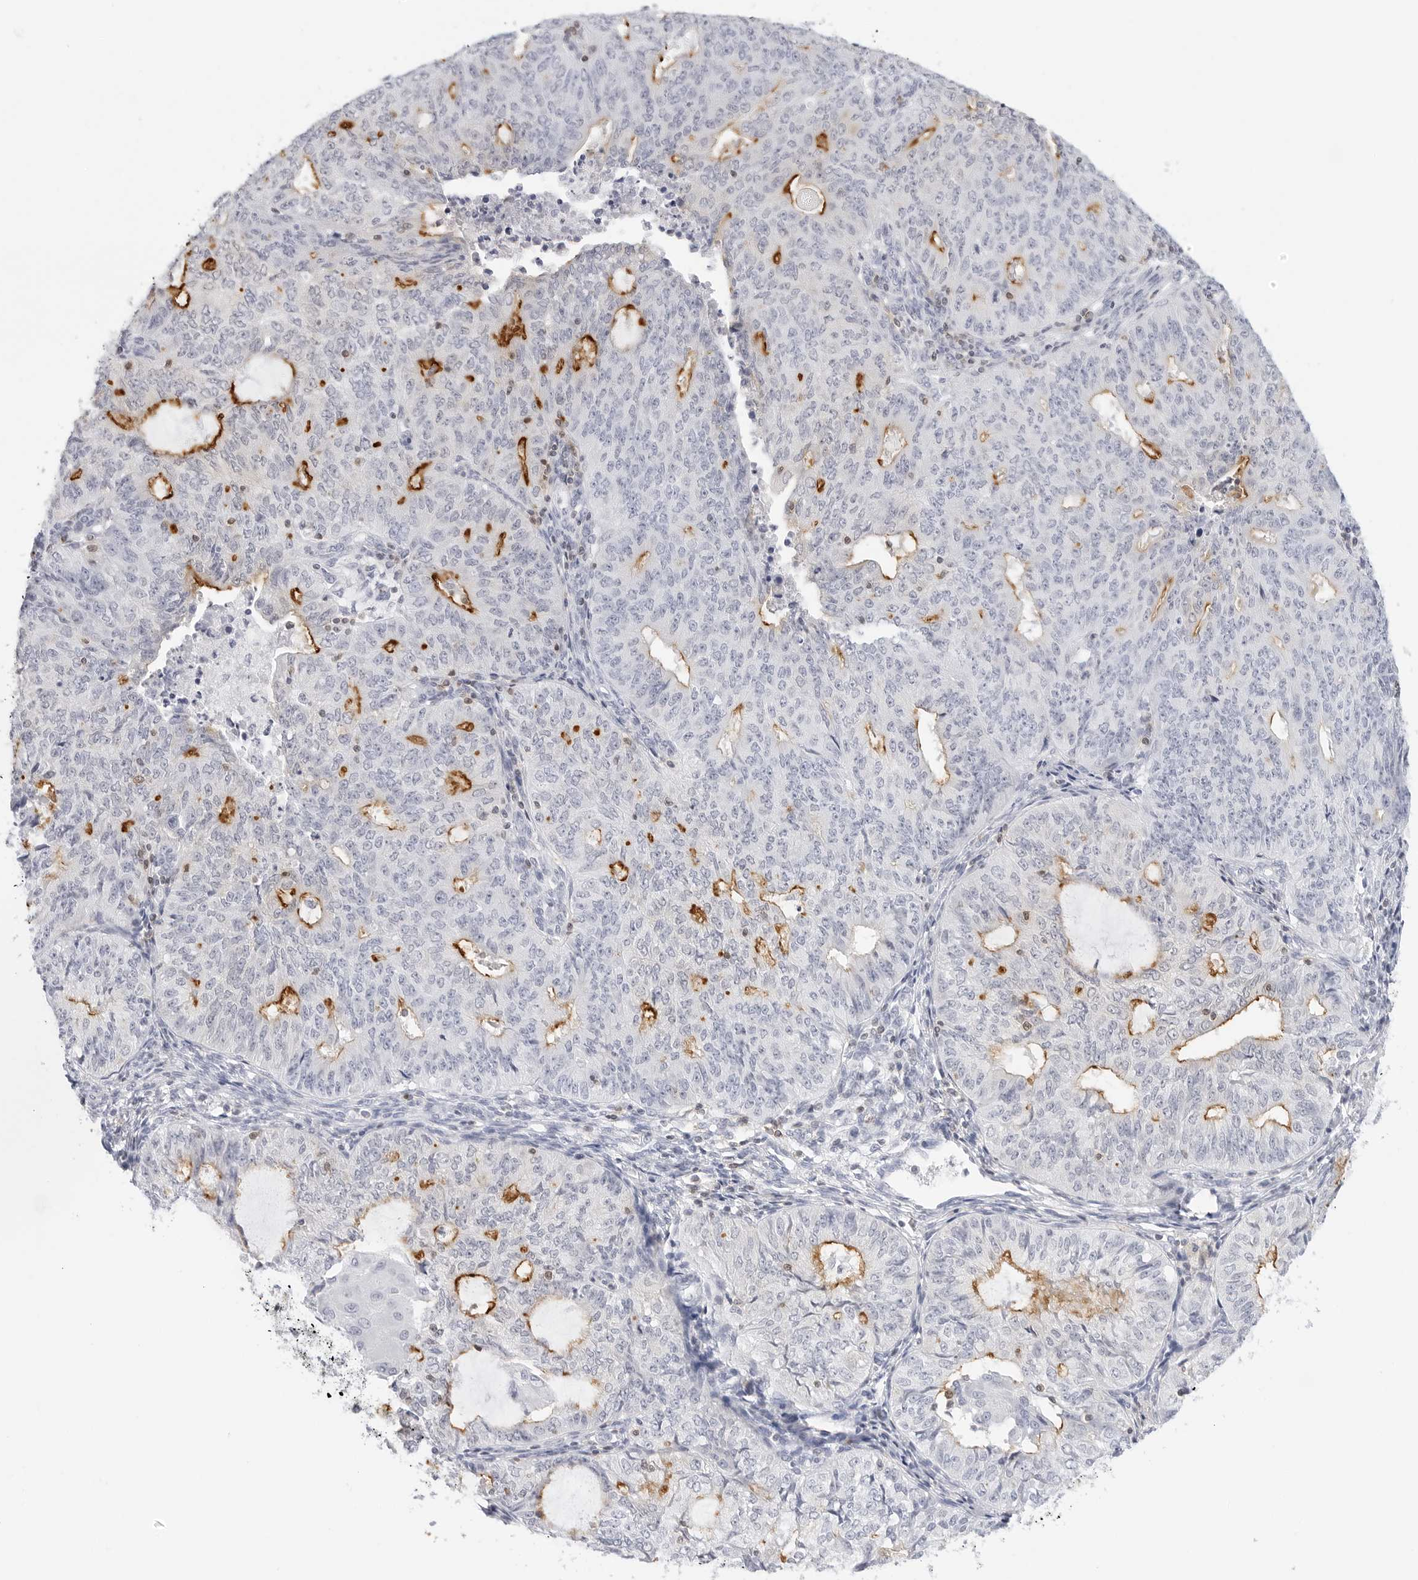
{"staining": {"intensity": "strong", "quantity": "25%-75%", "location": "cytoplasmic/membranous"}, "tissue": "endometrial cancer", "cell_type": "Tumor cells", "image_type": "cancer", "snomed": [{"axis": "morphology", "description": "Adenocarcinoma, NOS"}, {"axis": "topography", "description": "Endometrium"}], "caption": "Protein expression analysis of endometrial cancer displays strong cytoplasmic/membranous staining in approximately 25%-75% of tumor cells.", "gene": "SLC9A3R1", "patient": {"sex": "female", "age": 32}}